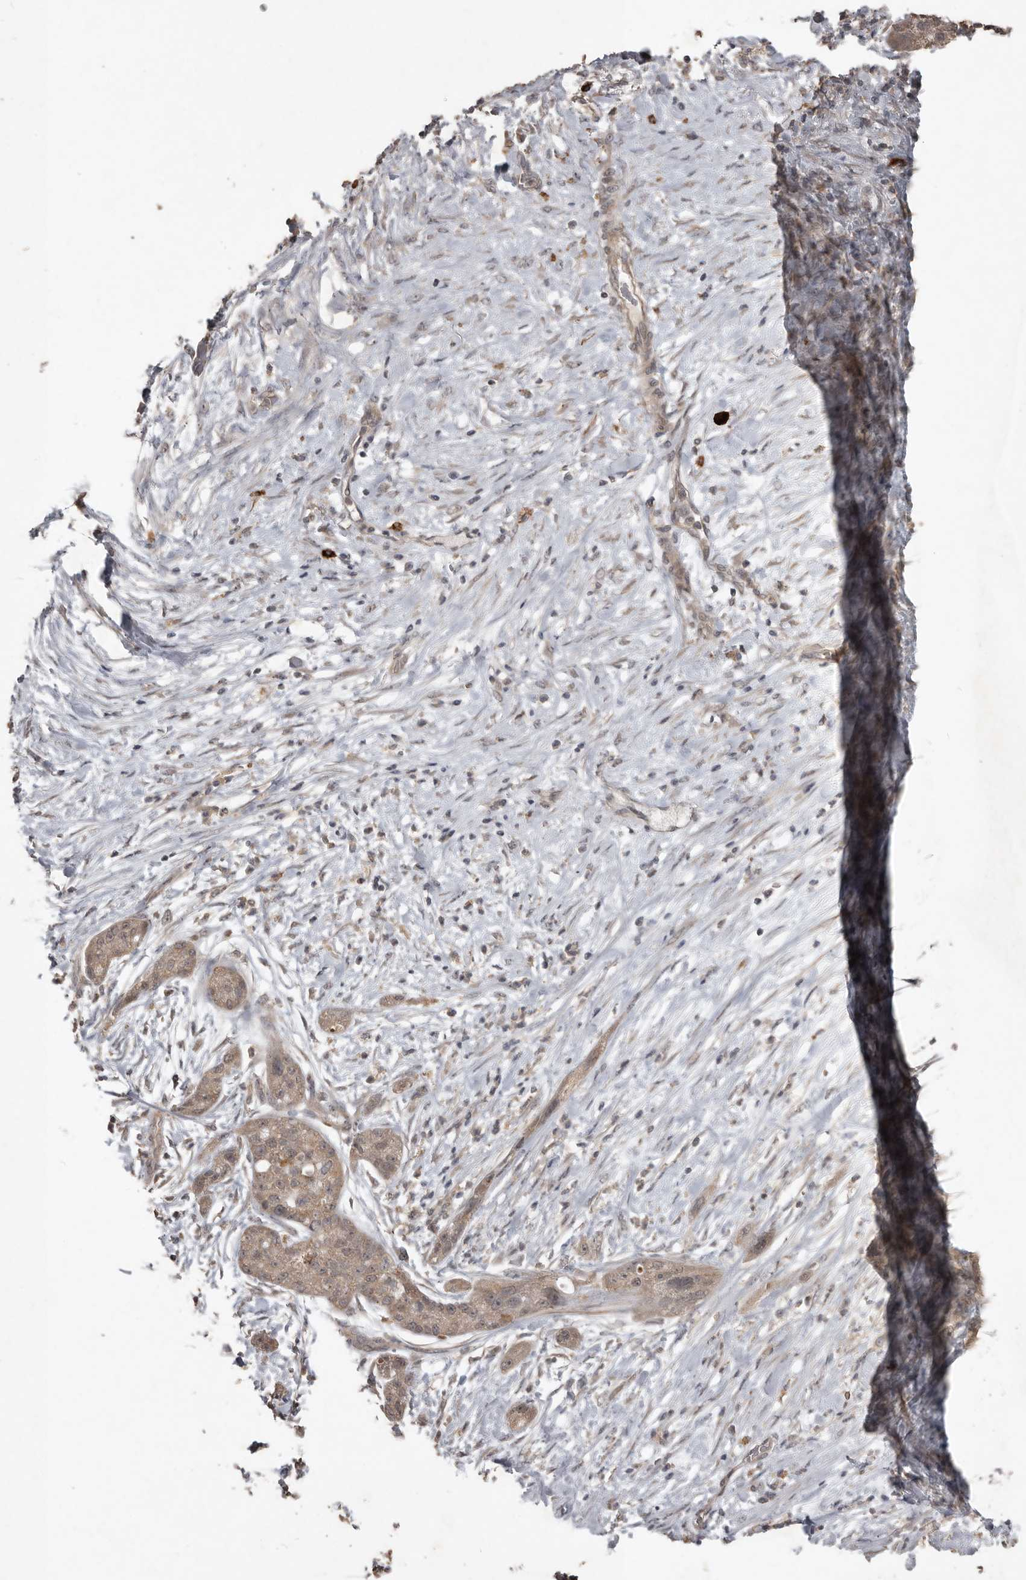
{"staining": {"intensity": "weak", "quantity": ">75%", "location": "cytoplasmic/membranous"}, "tissue": "pancreatic cancer", "cell_type": "Tumor cells", "image_type": "cancer", "snomed": [{"axis": "morphology", "description": "Adenocarcinoma, NOS"}, {"axis": "topography", "description": "Pancreas"}], "caption": "A photomicrograph of human pancreatic adenocarcinoma stained for a protein exhibits weak cytoplasmic/membranous brown staining in tumor cells. (brown staining indicates protein expression, while blue staining denotes nuclei).", "gene": "BAMBI", "patient": {"sex": "female", "age": 78}}